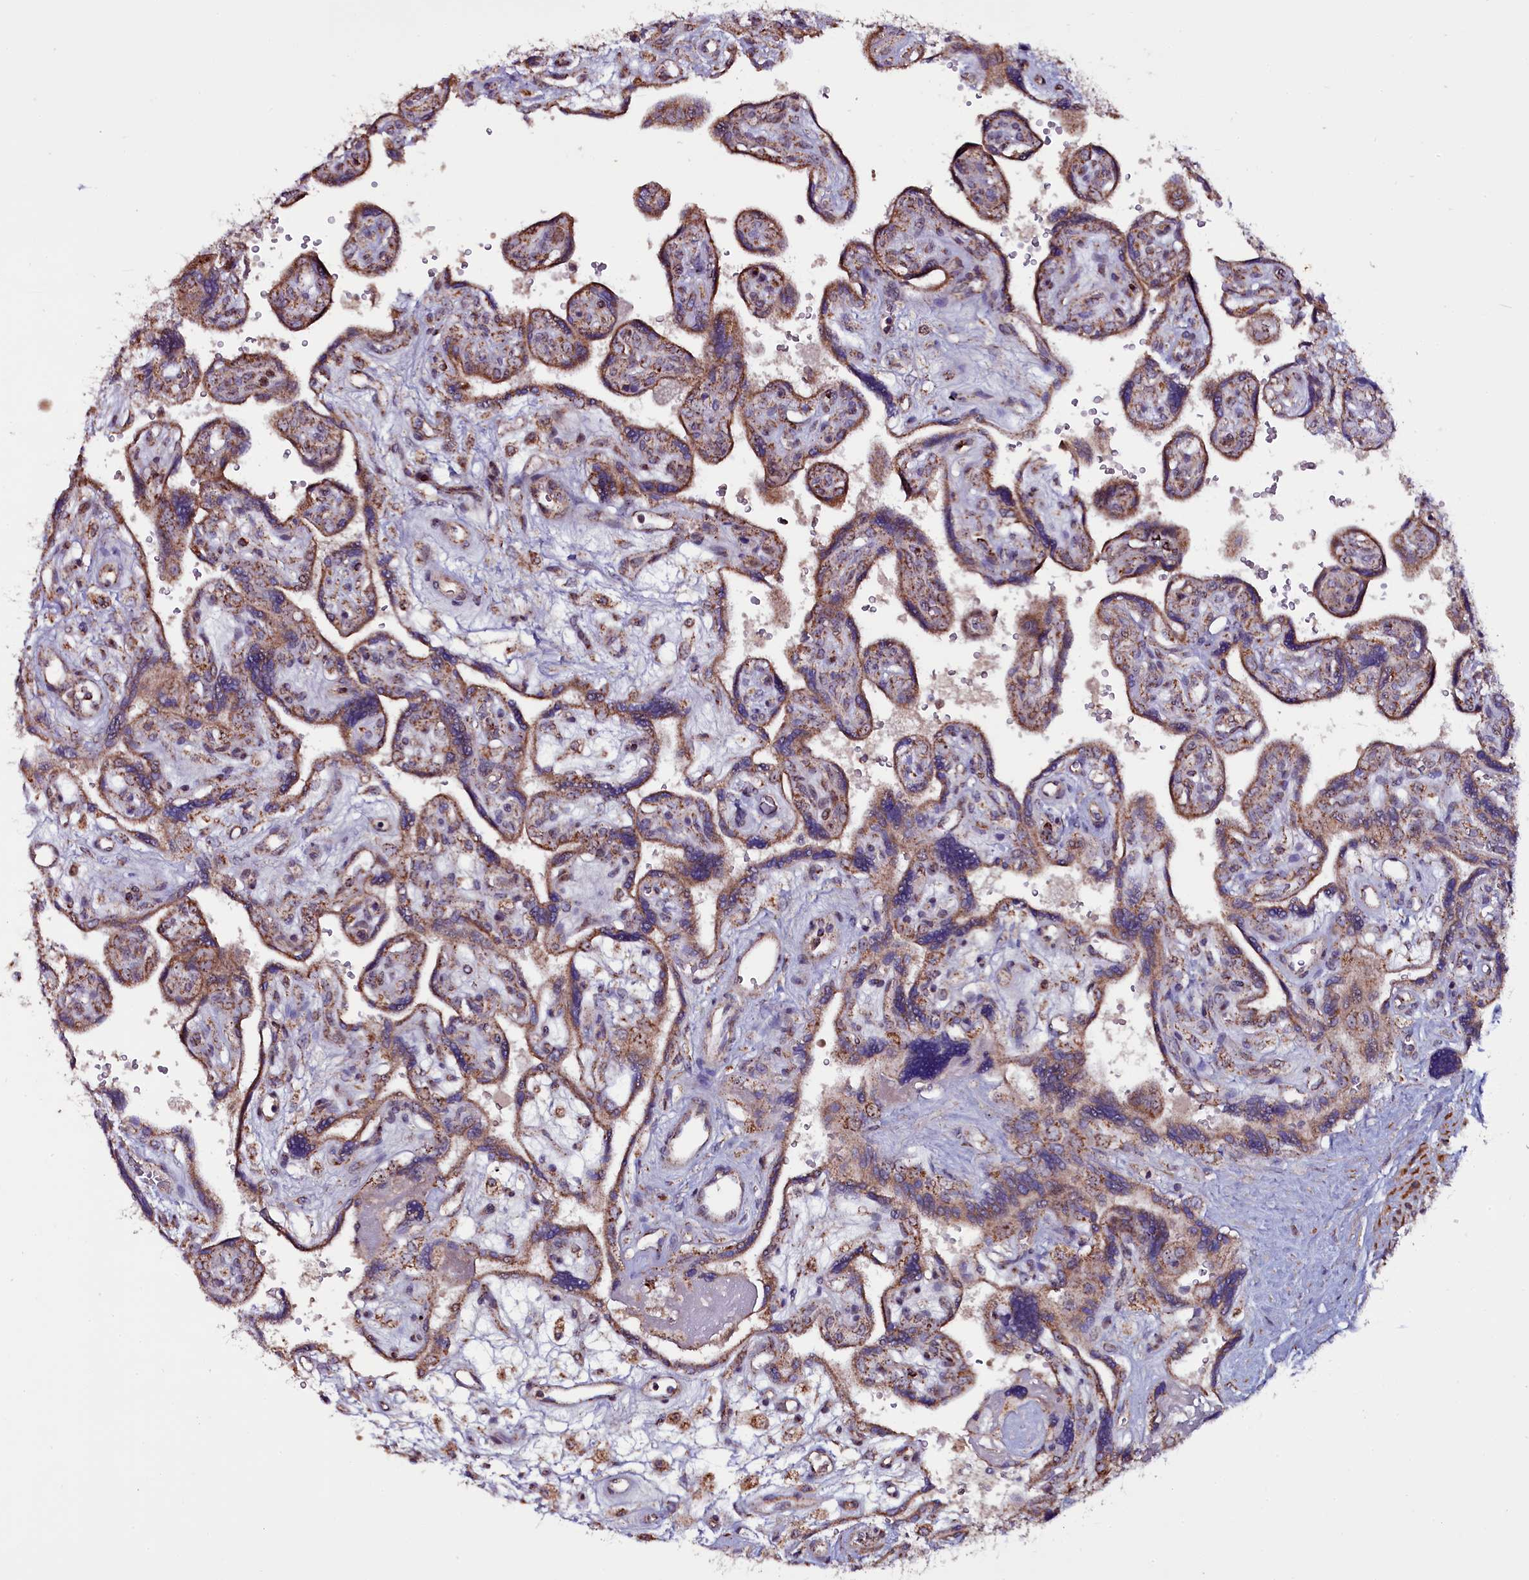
{"staining": {"intensity": "moderate", "quantity": ">75%", "location": "nuclear"}, "tissue": "placenta", "cell_type": "Trophoblastic cells", "image_type": "normal", "snomed": [{"axis": "morphology", "description": "Normal tissue, NOS"}, {"axis": "topography", "description": "Placenta"}], "caption": "A brown stain shows moderate nuclear positivity of a protein in trophoblastic cells of unremarkable placenta. (DAB (3,3'-diaminobenzidine) = brown stain, brightfield microscopy at high magnification).", "gene": "NAA80", "patient": {"sex": "female", "age": 39}}